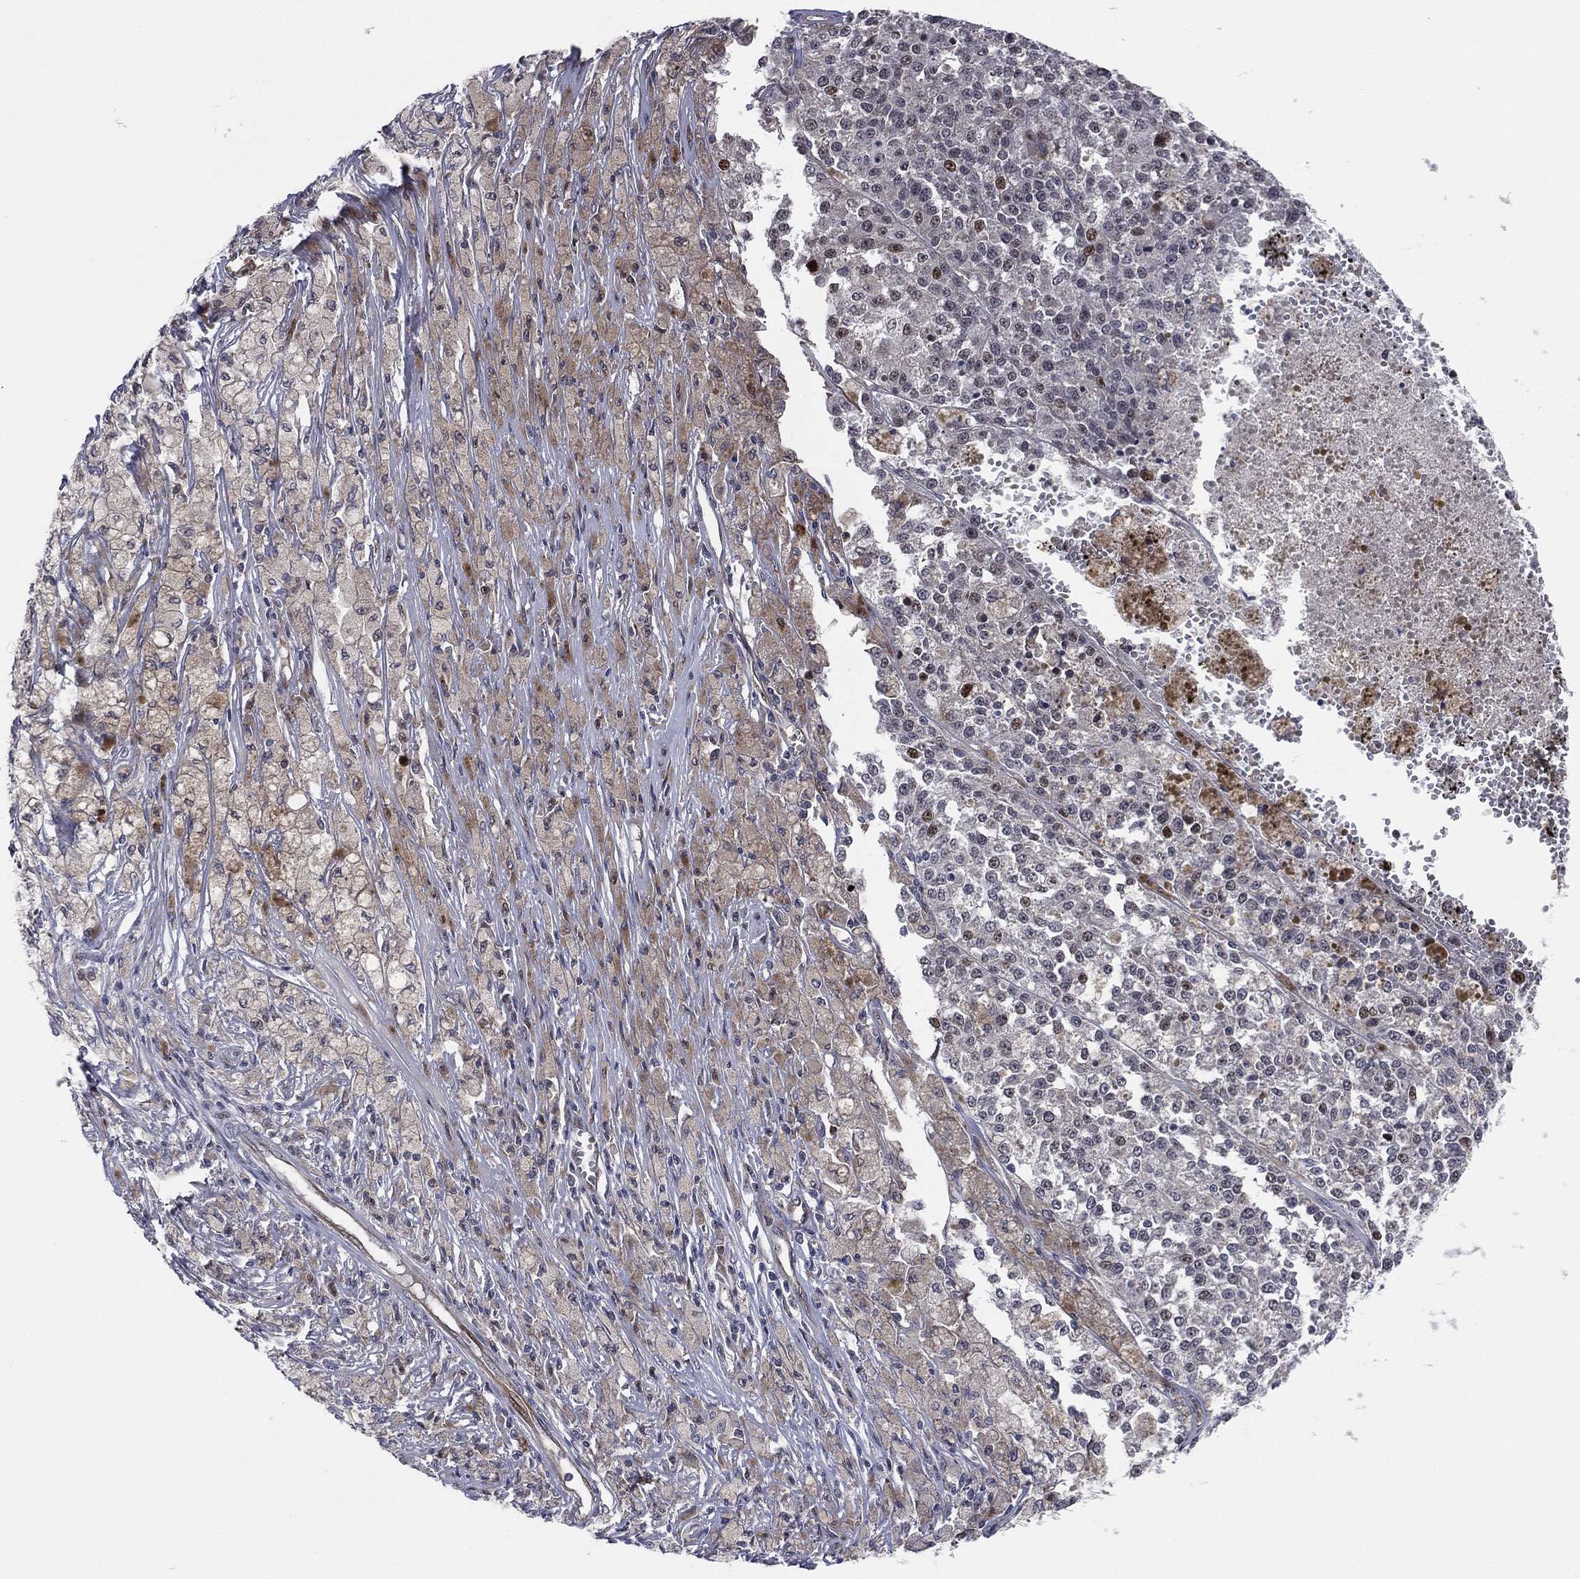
{"staining": {"intensity": "negative", "quantity": "none", "location": "none"}, "tissue": "melanoma", "cell_type": "Tumor cells", "image_type": "cancer", "snomed": [{"axis": "morphology", "description": "Malignant melanoma, Metastatic site"}, {"axis": "topography", "description": "Lymph node"}], "caption": "A high-resolution photomicrograph shows immunohistochemistry (IHC) staining of melanoma, which shows no significant expression in tumor cells.", "gene": "UTP14A", "patient": {"sex": "female", "age": 64}}